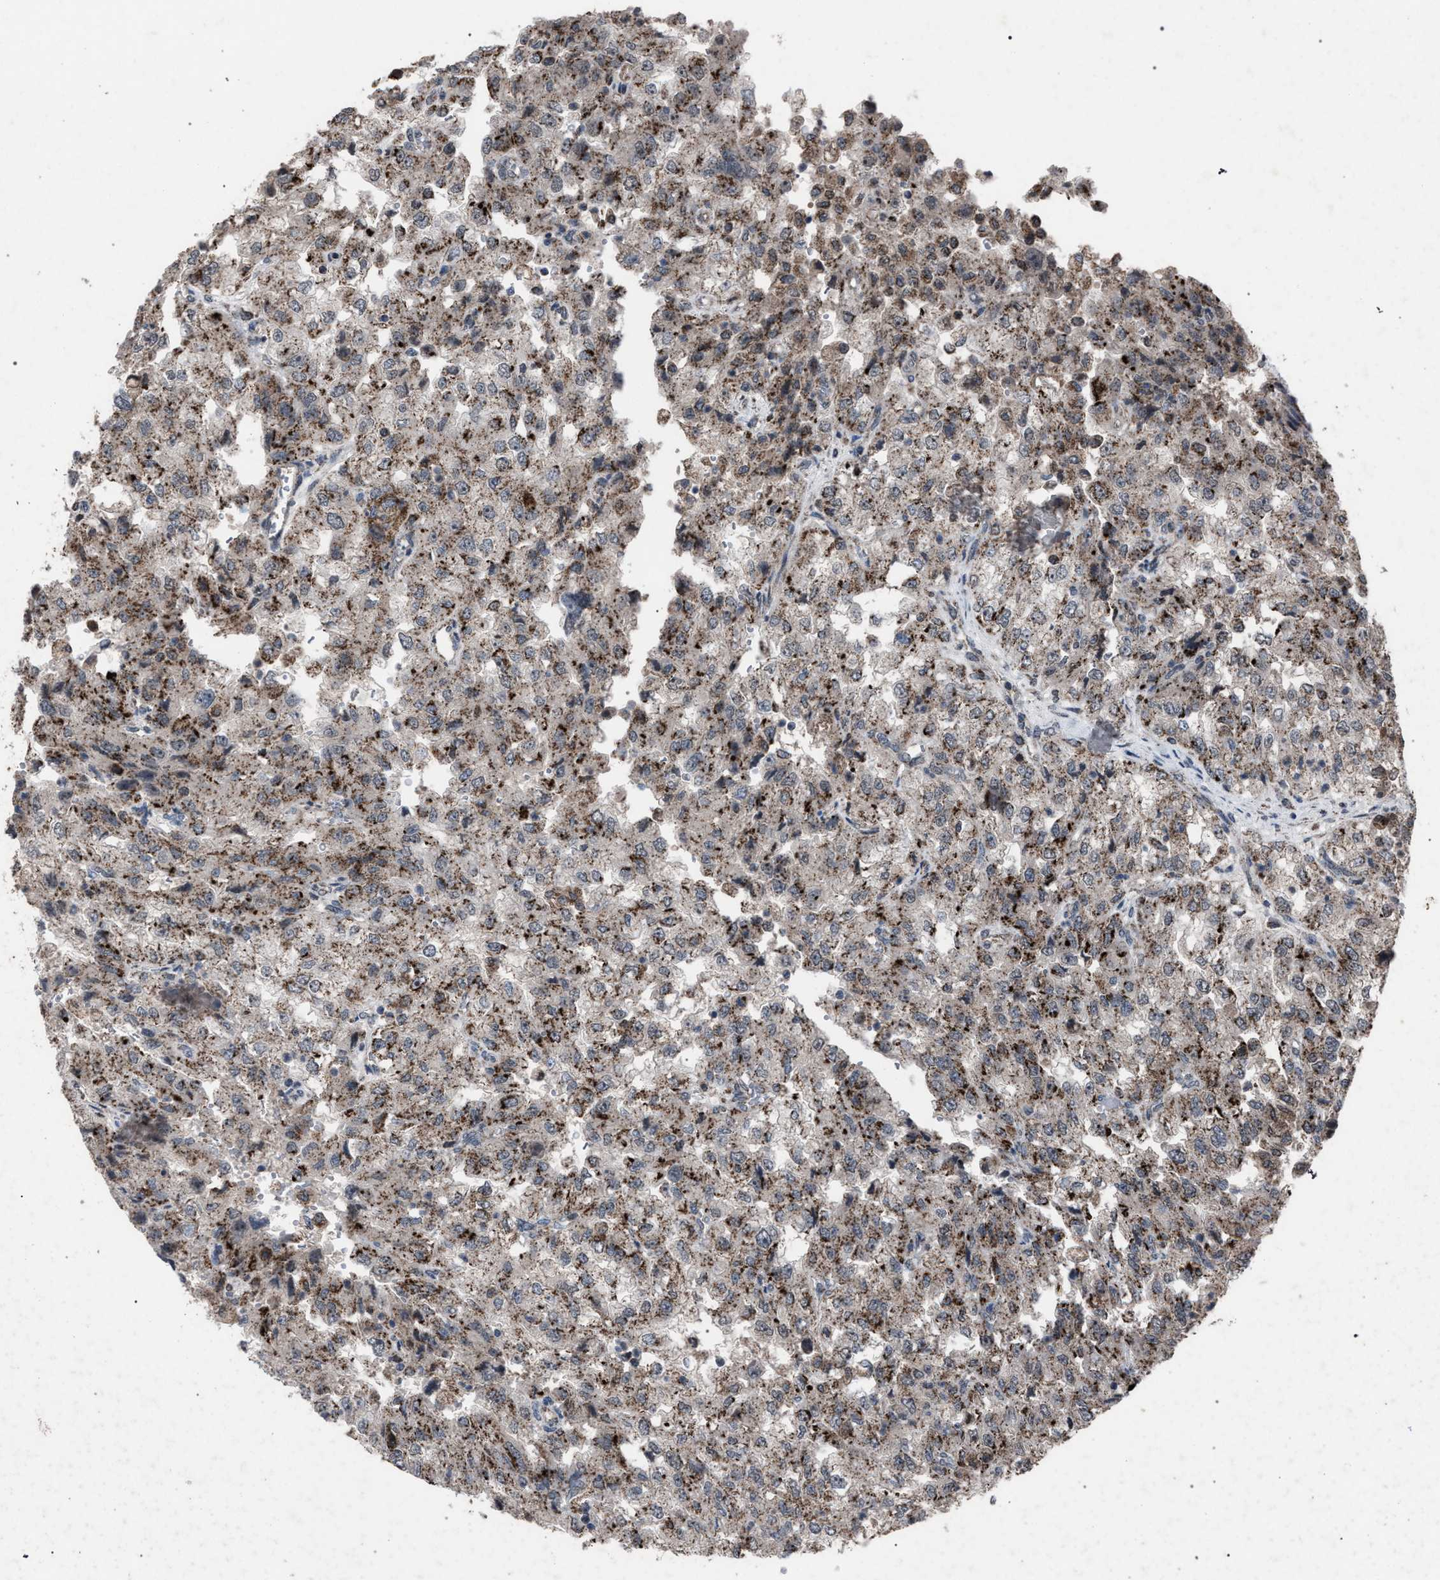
{"staining": {"intensity": "moderate", "quantity": "25%-75%", "location": "cytoplasmic/membranous"}, "tissue": "renal cancer", "cell_type": "Tumor cells", "image_type": "cancer", "snomed": [{"axis": "morphology", "description": "Adenocarcinoma, NOS"}, {"axis": "topography", "description": "Kidney"}], "caption": "Human renal cancer stained with a protein marker displays moderate staining in tumor cells.", "gene": "HSD17B4", "patient": {"sex": "female", "age": 54}}